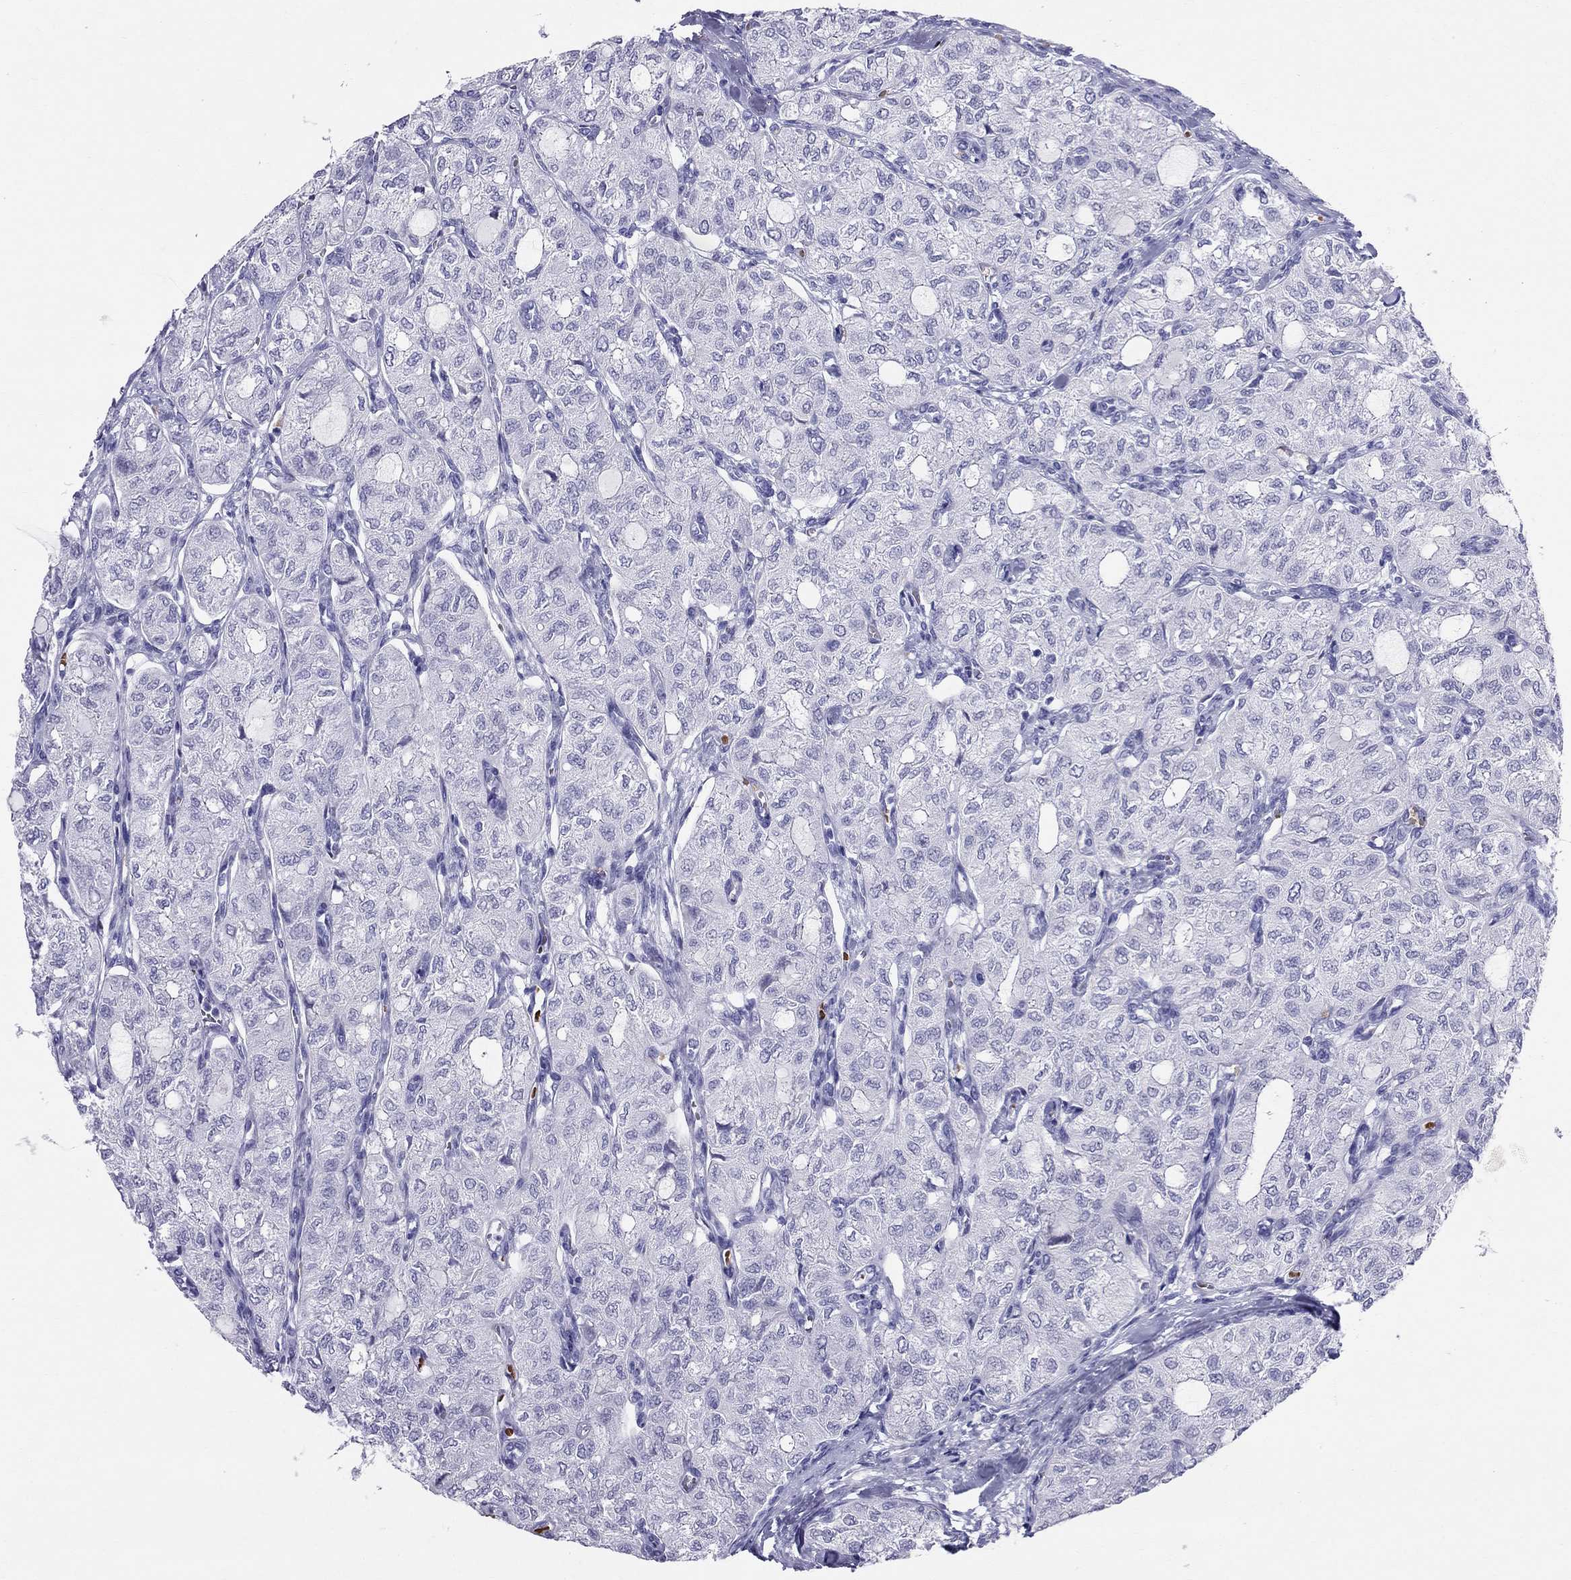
{"staining": {"intensity": "negative", "quantity": "none", "location": "none"}, "tissue": "thyroid cancer", "cell_type": "Tumor cells", "image_type": "cancer", "snomed": [{"axis": "morphology", "description": "Follicular adenoma carcinoma, NOS"}, {"axis": "topography", "description": "Thyroid gland"}], "caption": "Immunohistochemistry of human follicular adenoma carcinoma (thyroid) exhibits no positivity in tumor cells.", "gene": "DNAAF6", "patient": {"sex": "male", "age": 75}}